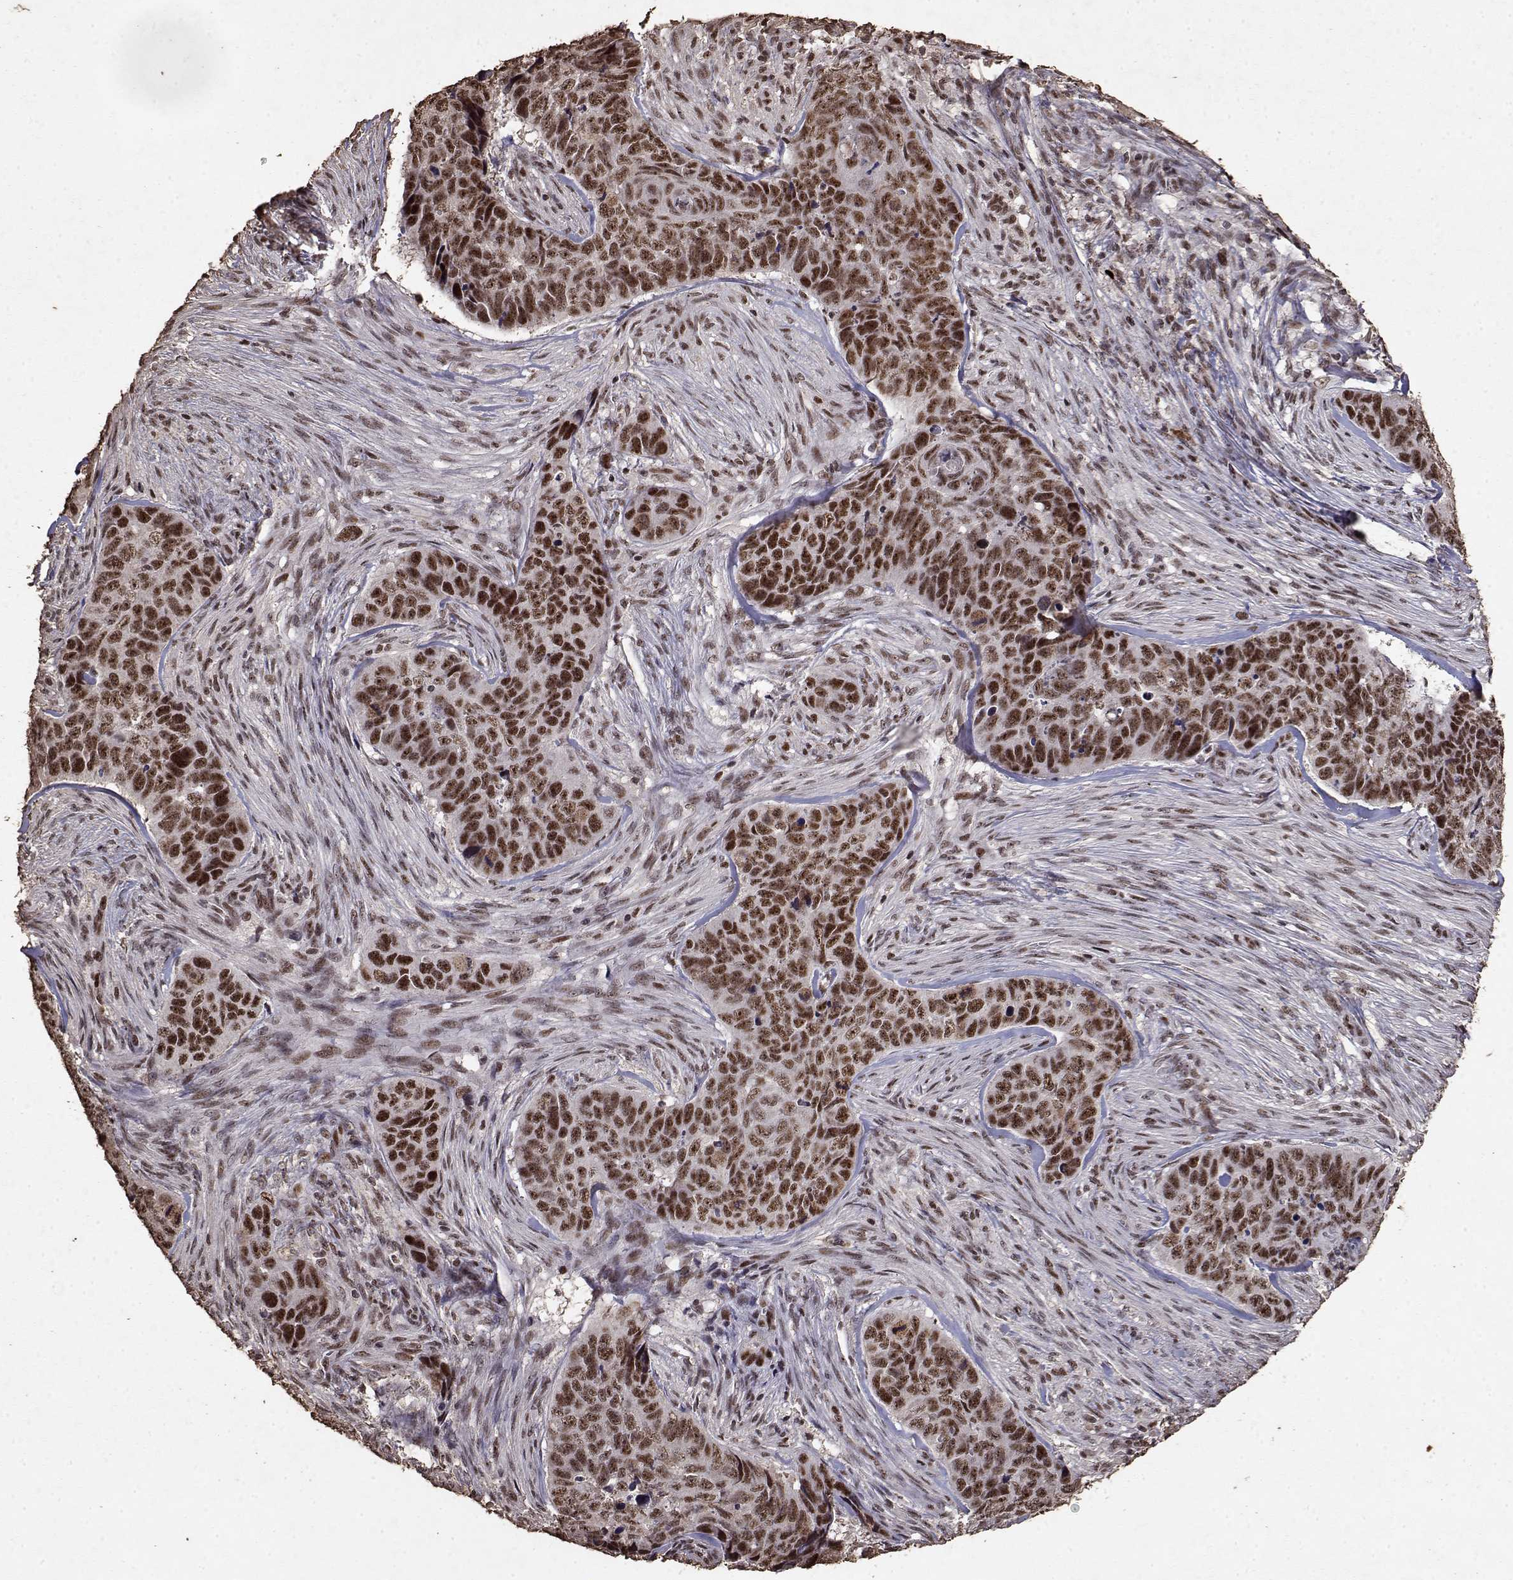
{"staining": {"intensity": "strong", "quantity": ">75%", "location": "nuclear"}, "tissue": "skin cancer", "cell_type": "Tumor cells", "image_type": "cancer", "snomed": [{"axis": "morphology", "description": "Basal cell carcinoma"}, {"axis": "topography", "description": "Skin"}], "caption": "Basal cell carcinoma (skin) stained for a protein reveals strong nuclear positivity in tumor cells.", "gene": "TOE1", "patient": {"sex": "female", "age": 82}}